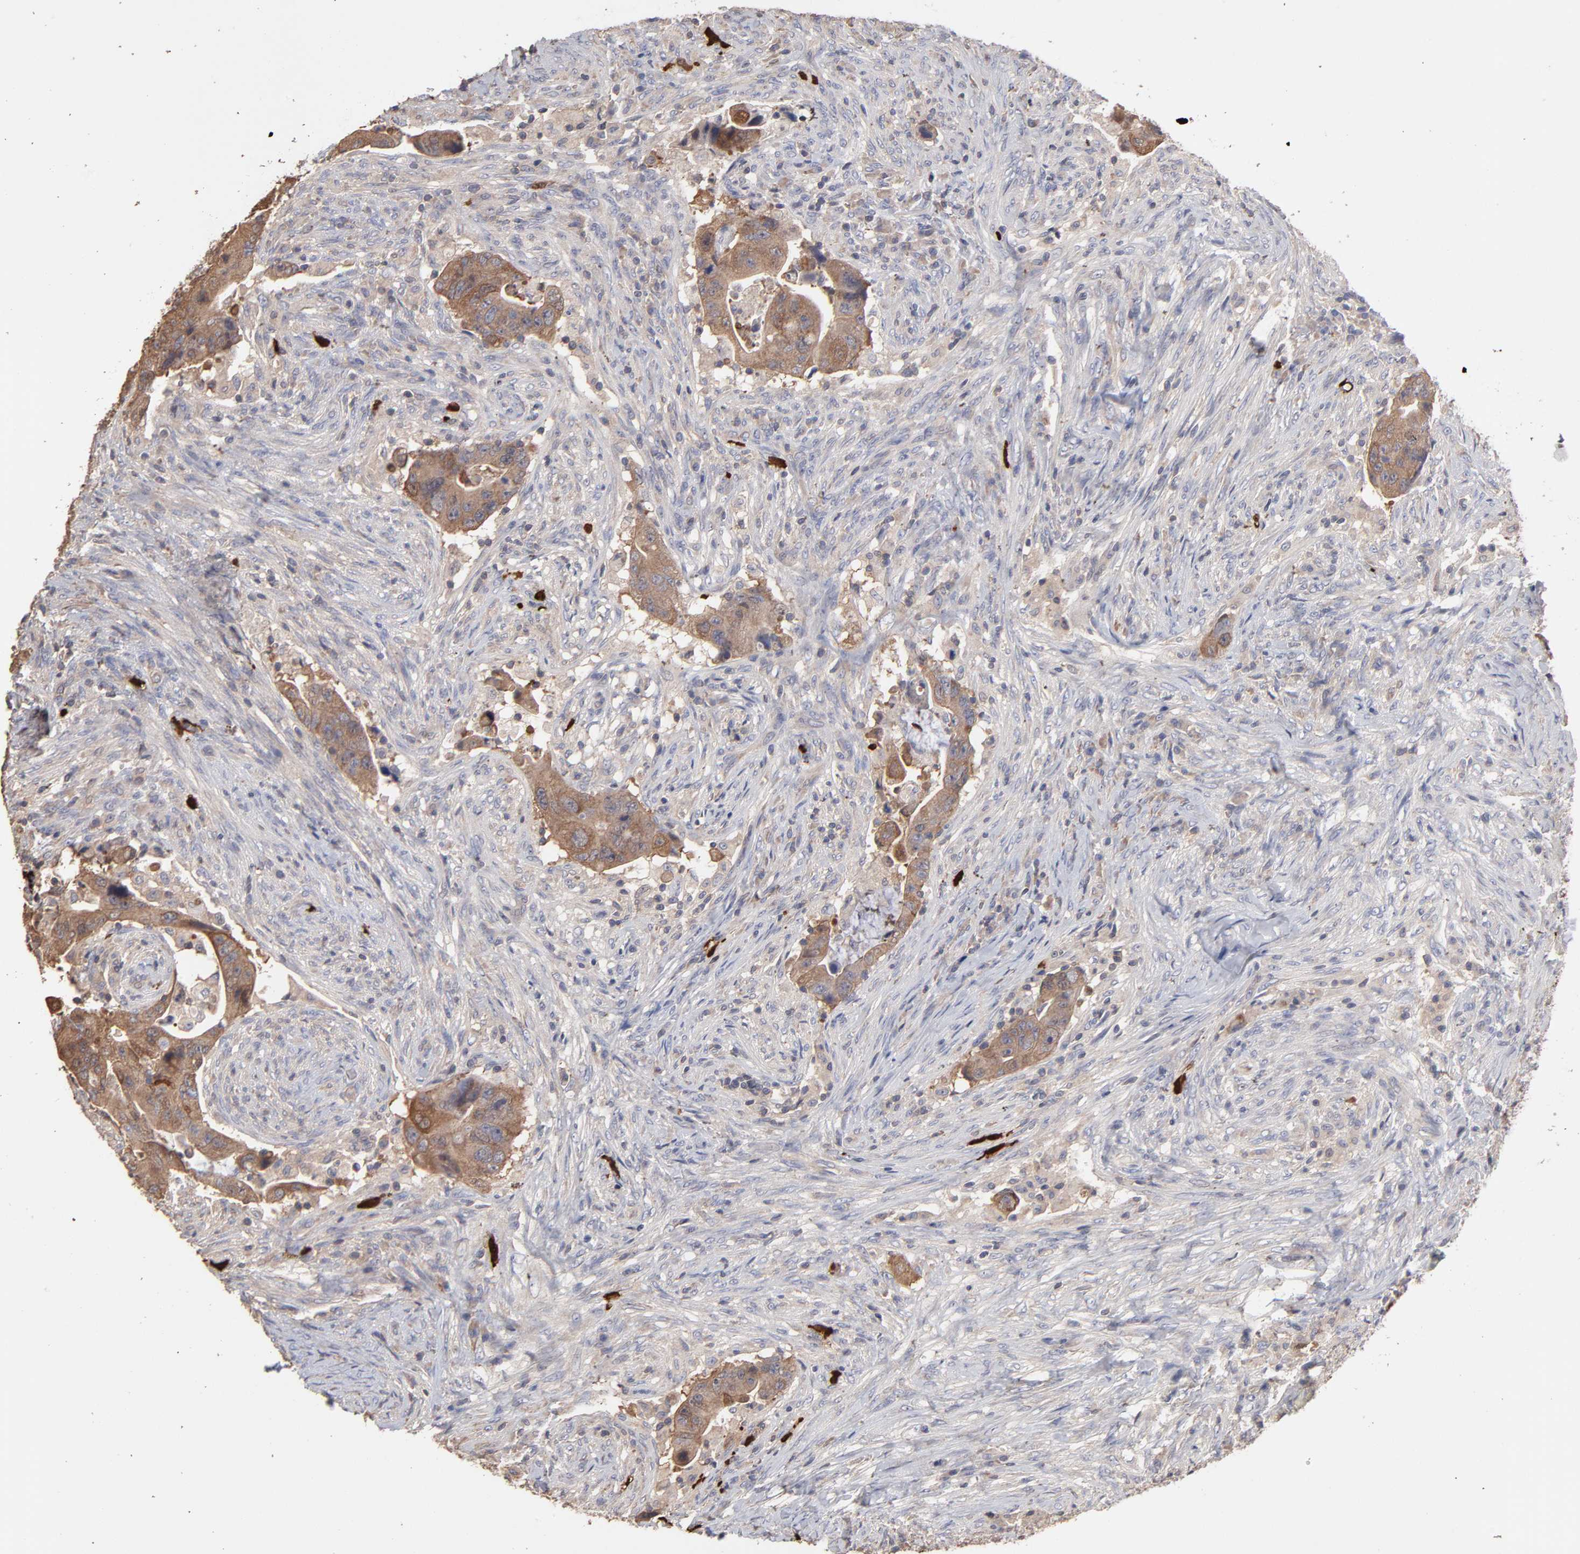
{"staining": {"intensity": "moderate", "quantity": ">75%", "location": "cytoplasmic/membranous"}, "tissue": "colorectal cancer", "cell_type": "Tumor cells", "image_type": "cancer", "snomed": [{"axis": "morphology", "description": "Adenocarcinoma, NOS"}, {"axis": "topography", "description": "Rectum"}], "caption": "Immunohistochemistry image of neoplastic tissue: adenocarcinoma (colorectal) stained using immunohistochemistry (IHC) demonstrates medium levels of moderate protein expression localized specifically in the cytoplasmic/membranous of tumor cells, appearing as a cytoplasmic/membranous brown color.", "gene": "TANGO2", "patient": {"sex": "female", "age": 71}}